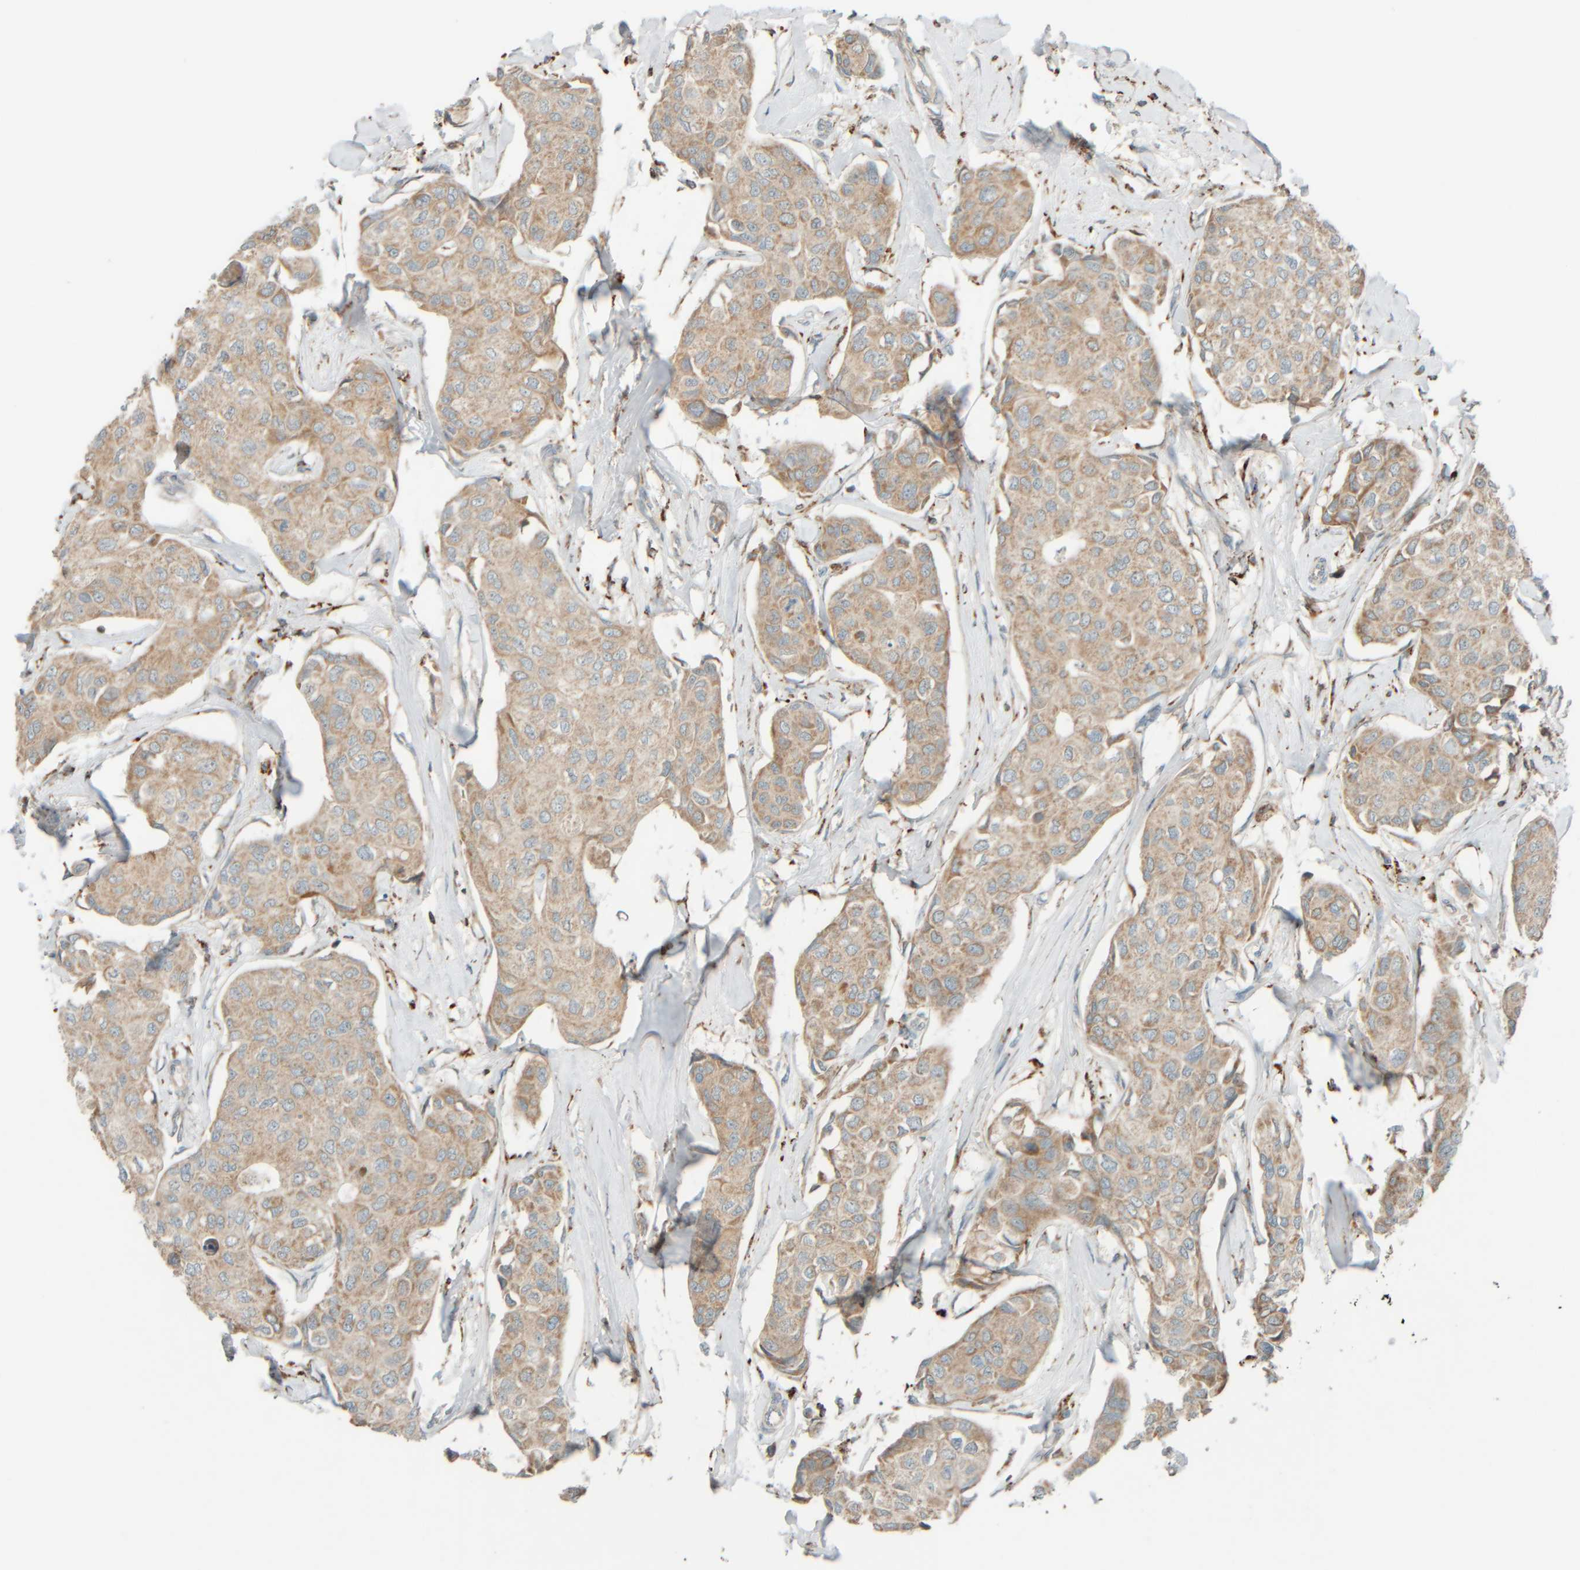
{"staining": {"intensity": "moderate", "quantity": ">75%", "location": "cytoplasmic/membranous"}, "tissue": "breast cancer", "cell_type": "Tumor cells", "image_type": "cancer", "snomed": [{"axis": "morphology", "description": "Duct carcinoma"}, {"axis": "topography", "description": "Breast"}], "caption": "Tumor cells demonstrate medium levels of moderate cytoplasmic/membranous positivity in approximately >75% of cells in breast cancer.", "gene": "SPAG5", "patient": {"sex": "female", "age": 80}}